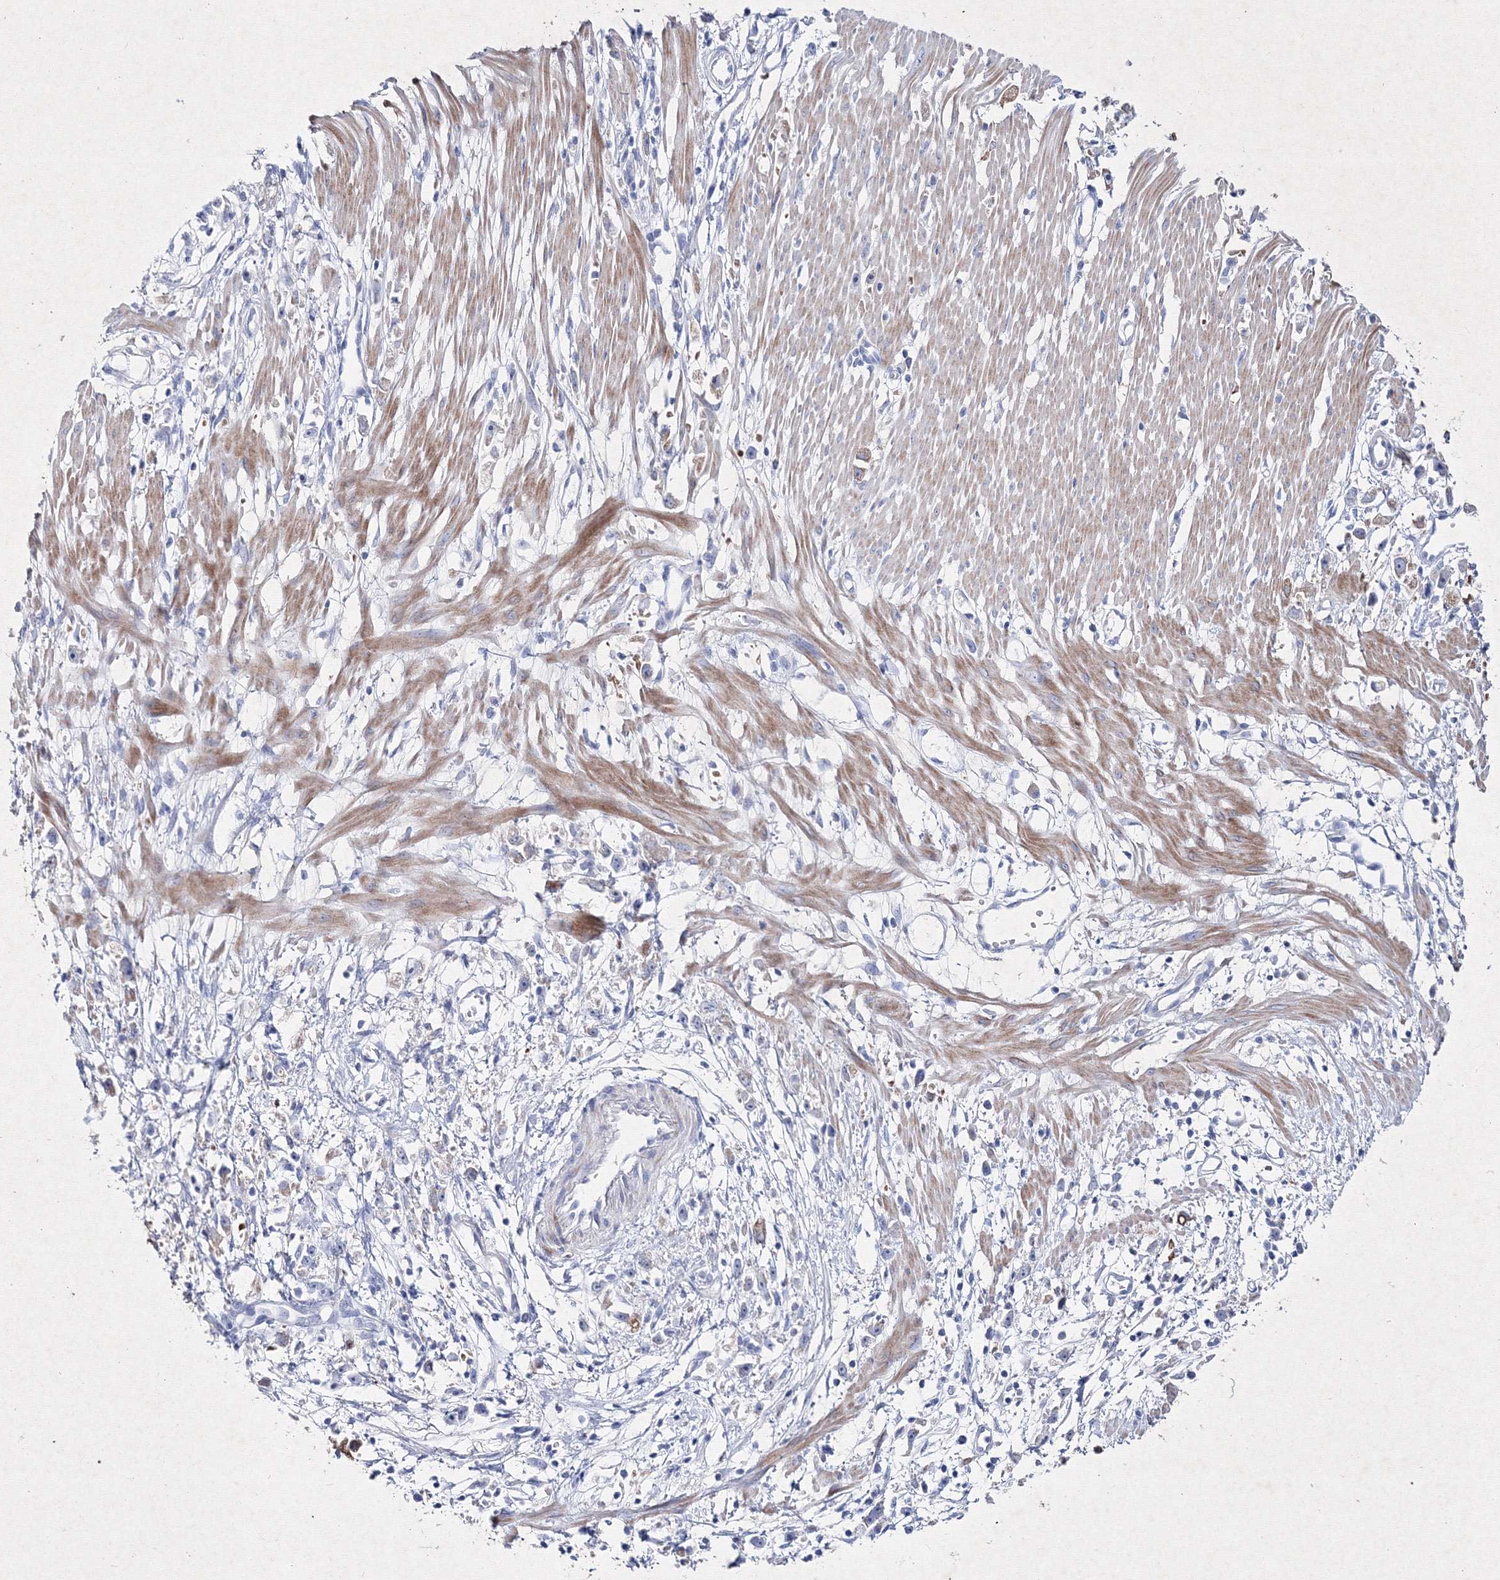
{"staining": {"intensity": "negative", "quantity": "none", "location": "none"}, "tissue": "stomach cancer", "cell_type": "Tumor cells", "image_type": "cancer", "snomed": [{"axis": "morphology", "description": "Adenocarcinoma, NOS"}, {"axis": "topography", "description": "Stomach"}], "caption": "A high-resolution micrograph shows immunohistochemistry staining of stomach cancer, which reveals no significant expression in tumor cells.", "gene": "SMIM29", "patient": {"sex": "female", "age": 59}}